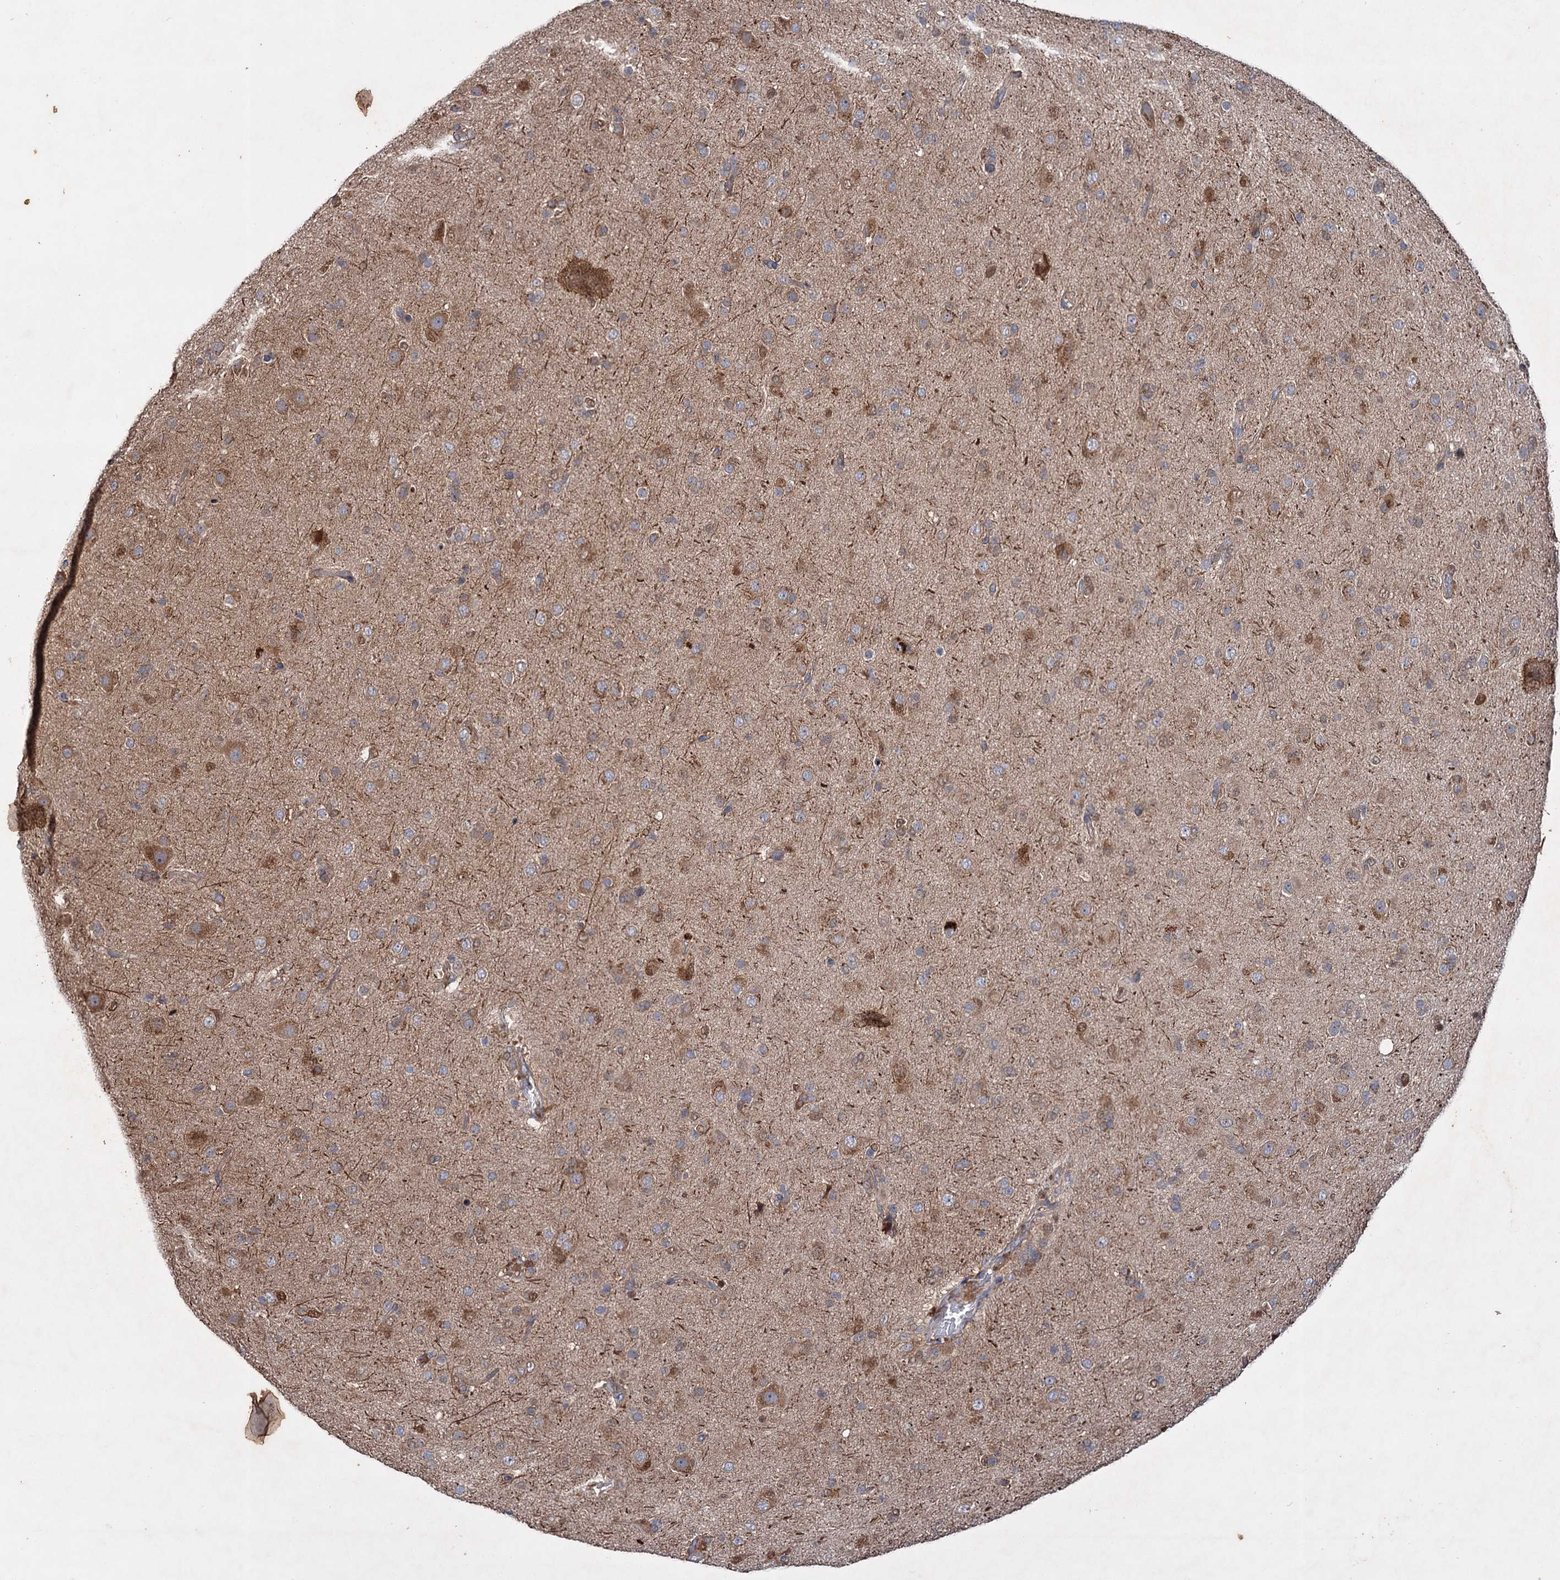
{"staining": {"intensity": "moderate", "quantity": "<25%", "location": "cytoplasmic/membranous,nuclear"}, "tissue": "glioma", "cell_type": "Tumor cells", "image_type": "cancer", "snomed": [{"axis": "morphology", "description": "Glioma, malignant, Low grade"}, {"axis": "topography", "description": "Brain"}], "caption": "DAB immunohistochemical staining of malignant glioma (low-grade) reveals moderate cytoplasmic/membranous and nuclear protein positivity in about <25% of tumor cells.", "gene": "PTPN3", "patient": {"sex": "male", "age": 65}}